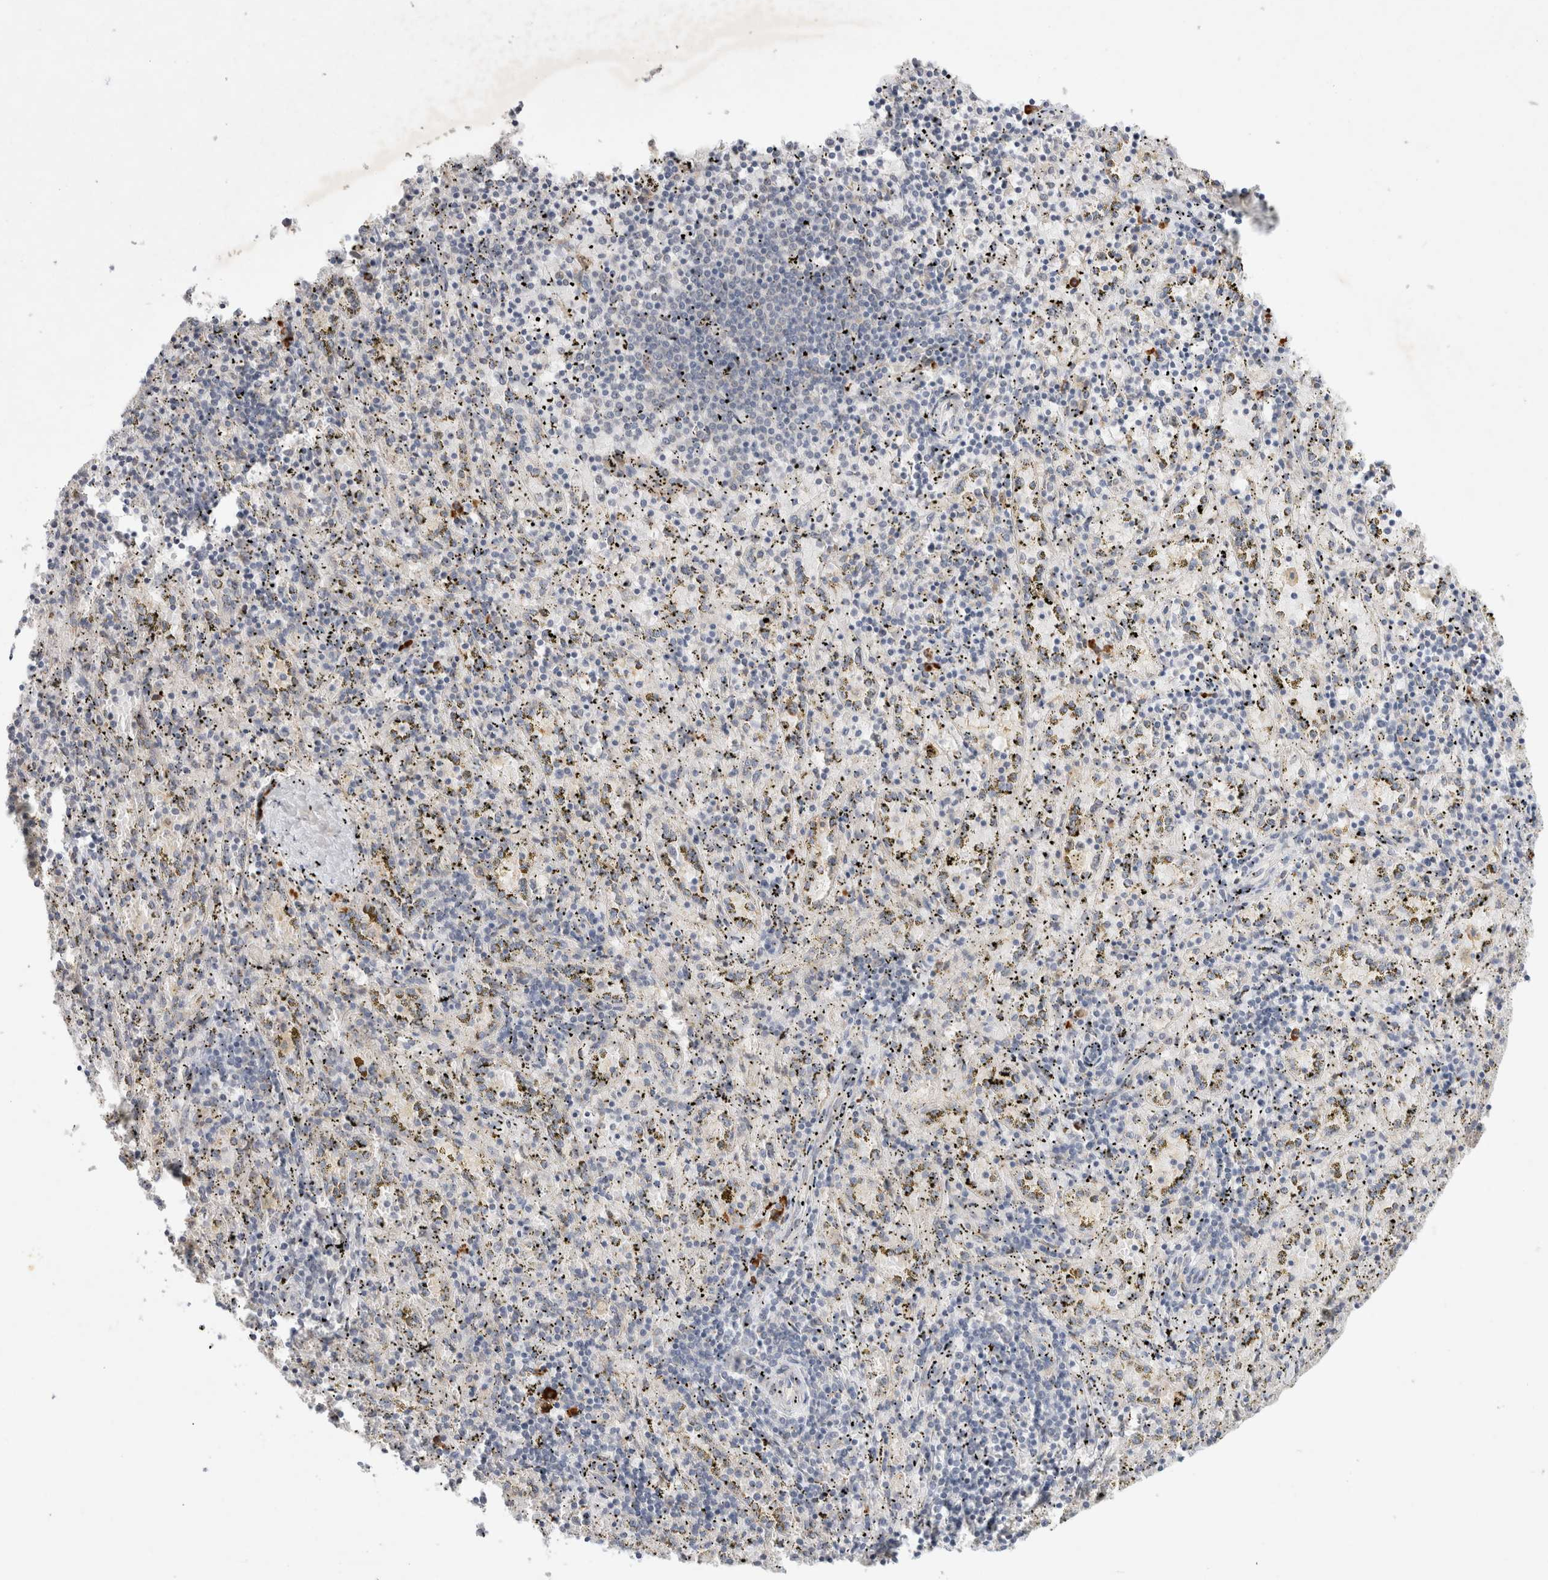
{"staining": {"intensity": "negative", "quantity": "none", "location": "none"}, "tissue": "spleen", "cell_type": "Cells in red pulp", "image_type": "normal", "snomed": [{"axis": "morphology", "description": "Normal tissue, NOS"}, {"axis": "topography", "description": "Spleen"}], "caption": "The micrograph shows no significant expression in cells in red pulp of spleen. (DAB (3,3'-diaminobenzidine) IHC with hematoxylin counter stain).", "gene": "NEDD4L", "patient": {"sex": "male", "age": 11}}